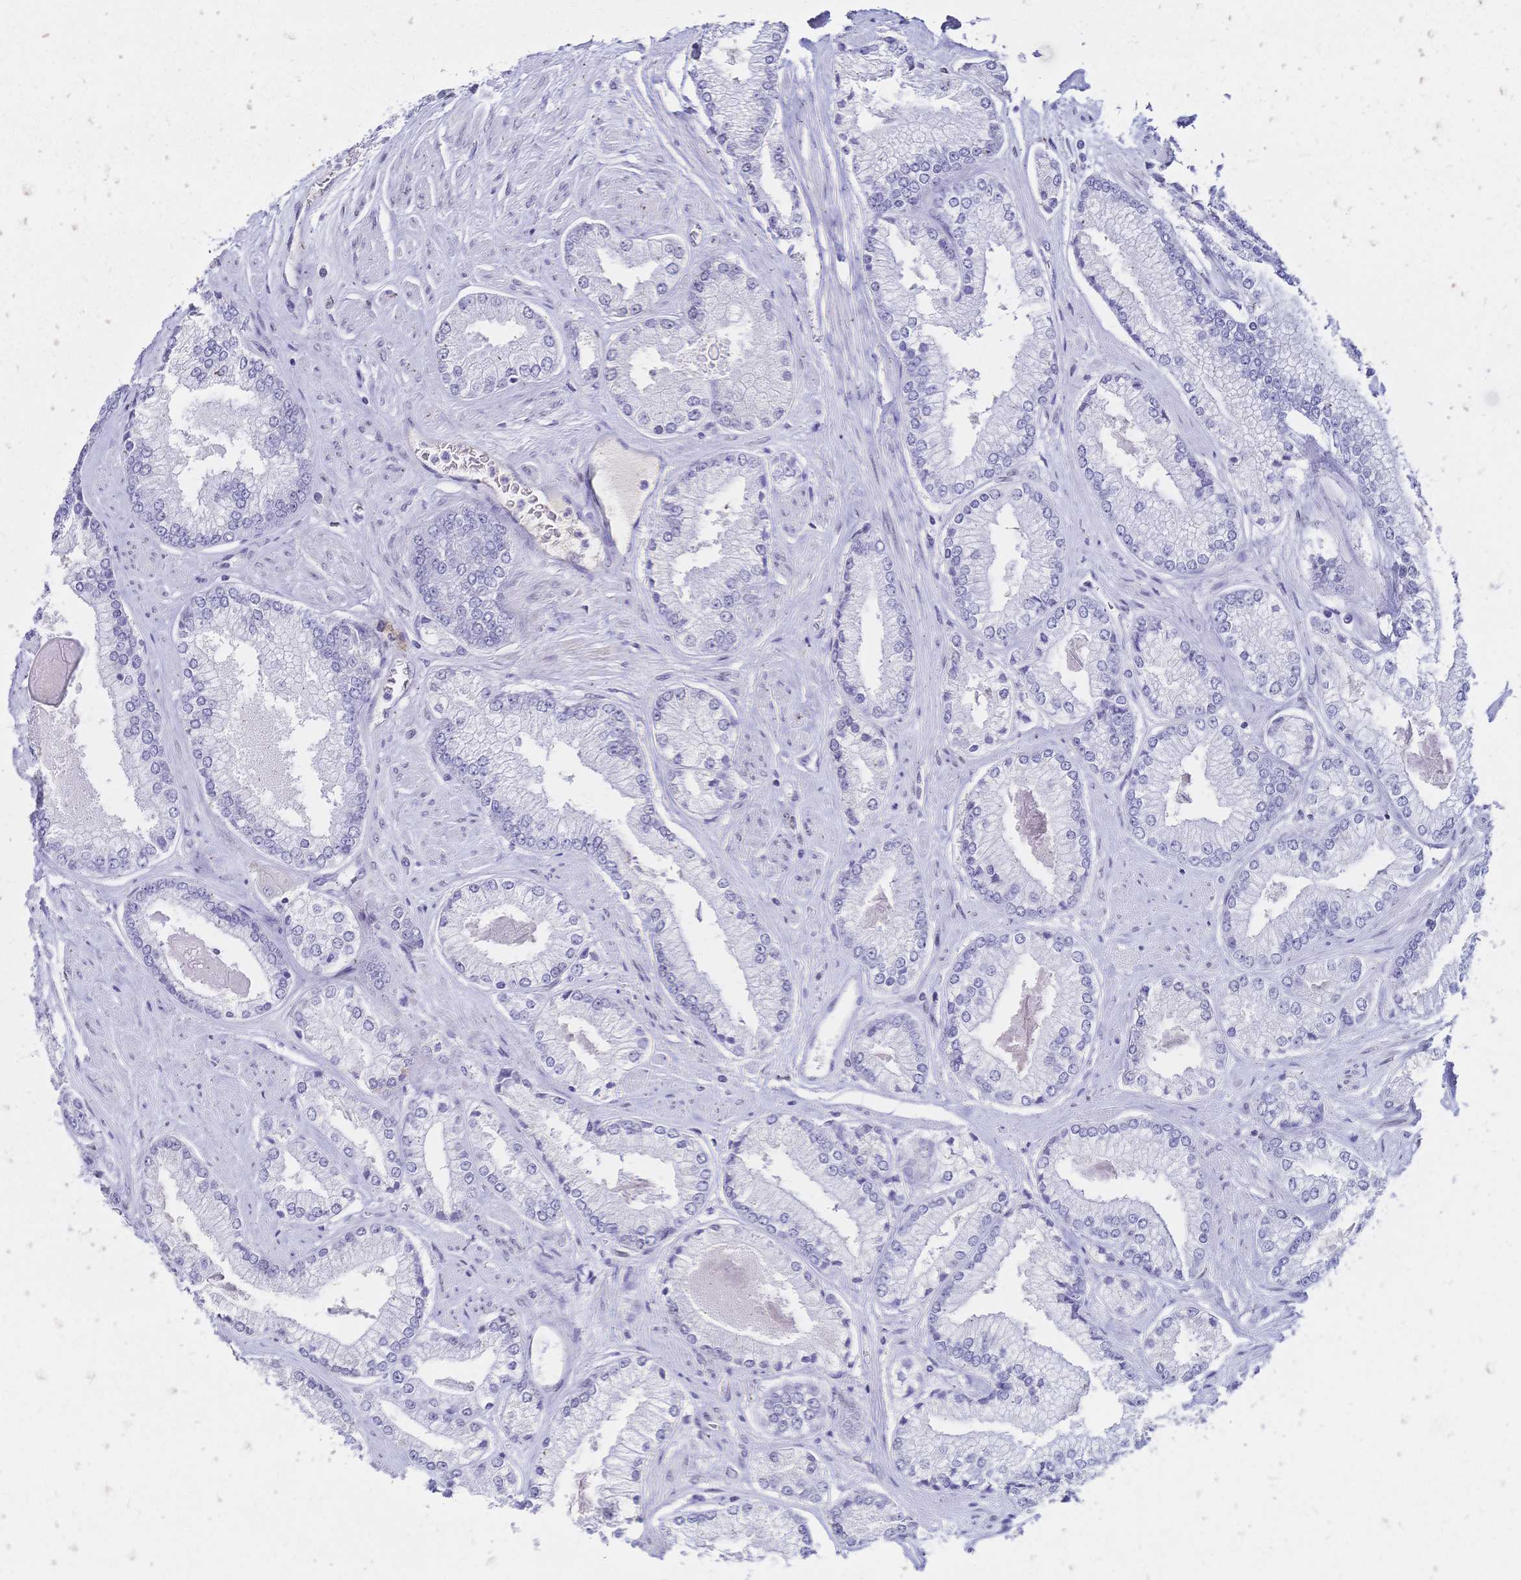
{"staining": {"intensity": "negative", "quantity": "none", "location": "none"}, "tissue": "prostate cancer", "cell_type": "Tumor cells", "image_type": "cancer", "snomed": [{"axis": "morphology", "description": "Adenocarcinoma, Low grade"}, {"axis": "topography", "description": "Prostate"}], "caption": "A photomicrograph of prostate adenocarcinoma (low-grade) stained for a protein displays no brown staining in tumor cells. (DAB (3,3'-diaminobenzidine) IHC visualized using brightfield microscopy, high magnification).", "gene": "NFIC", "patient": {"sex": "male", "age": 67}}